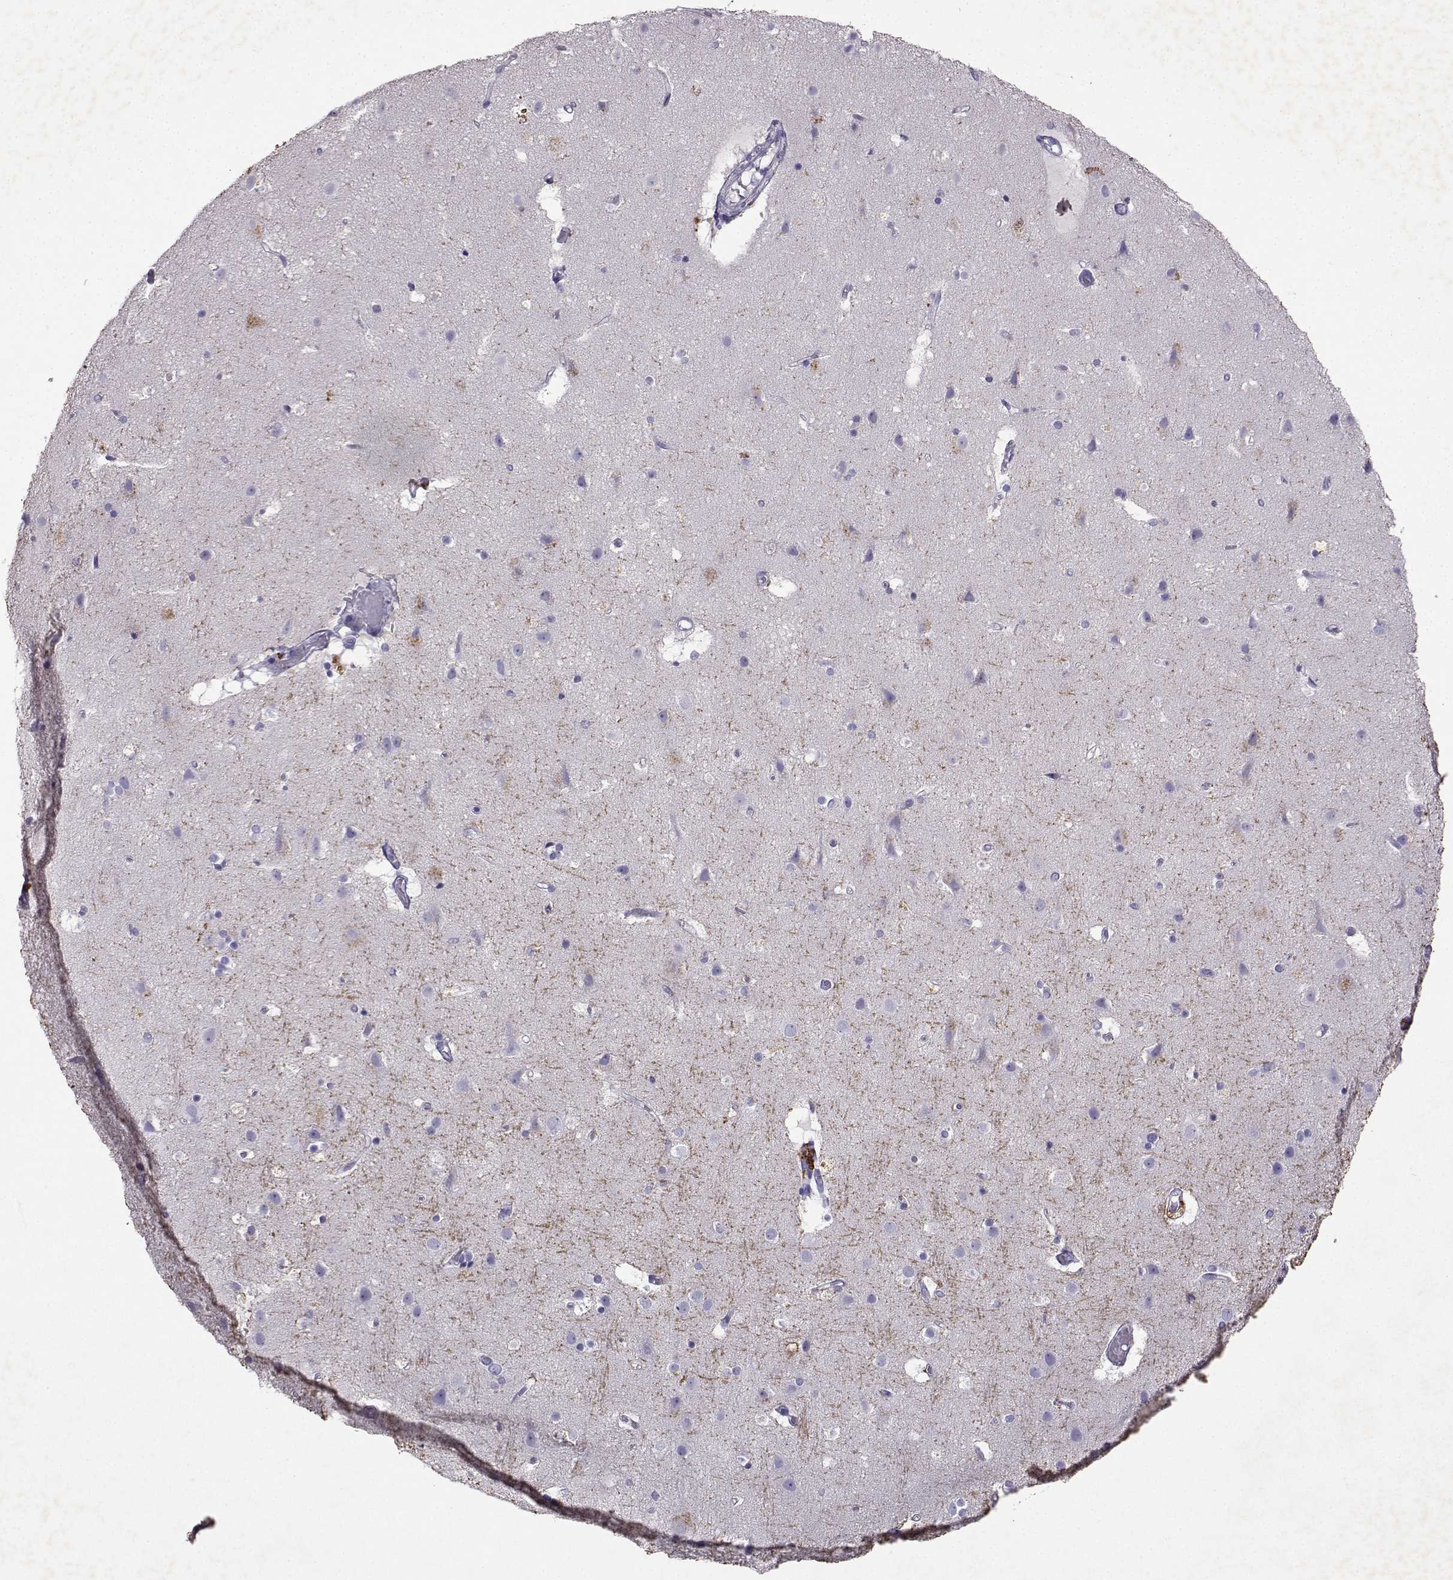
{"staining": {"intensity": "negative", "quantity": "none", "location": "none"}, "tissue": "cerebral cortex", "cell_type": "Endothelial cells", "image_type": "normal", "snomed": [{"axis": "morphology", "description": "Normal tissue, NOS"}, {"axis": "topography", "description": "Cerebral cortex"}], "caption": "A high-resolution image shows immunohistochemistry staining of normal cerebral cortex, which displays no significant staining in endothelial cells. (Immunohistochemistry (ihc), brightfield microscopy, high magnification).", "gene": "GRIK4", "patient": {"sex": "female", "age": 52}}